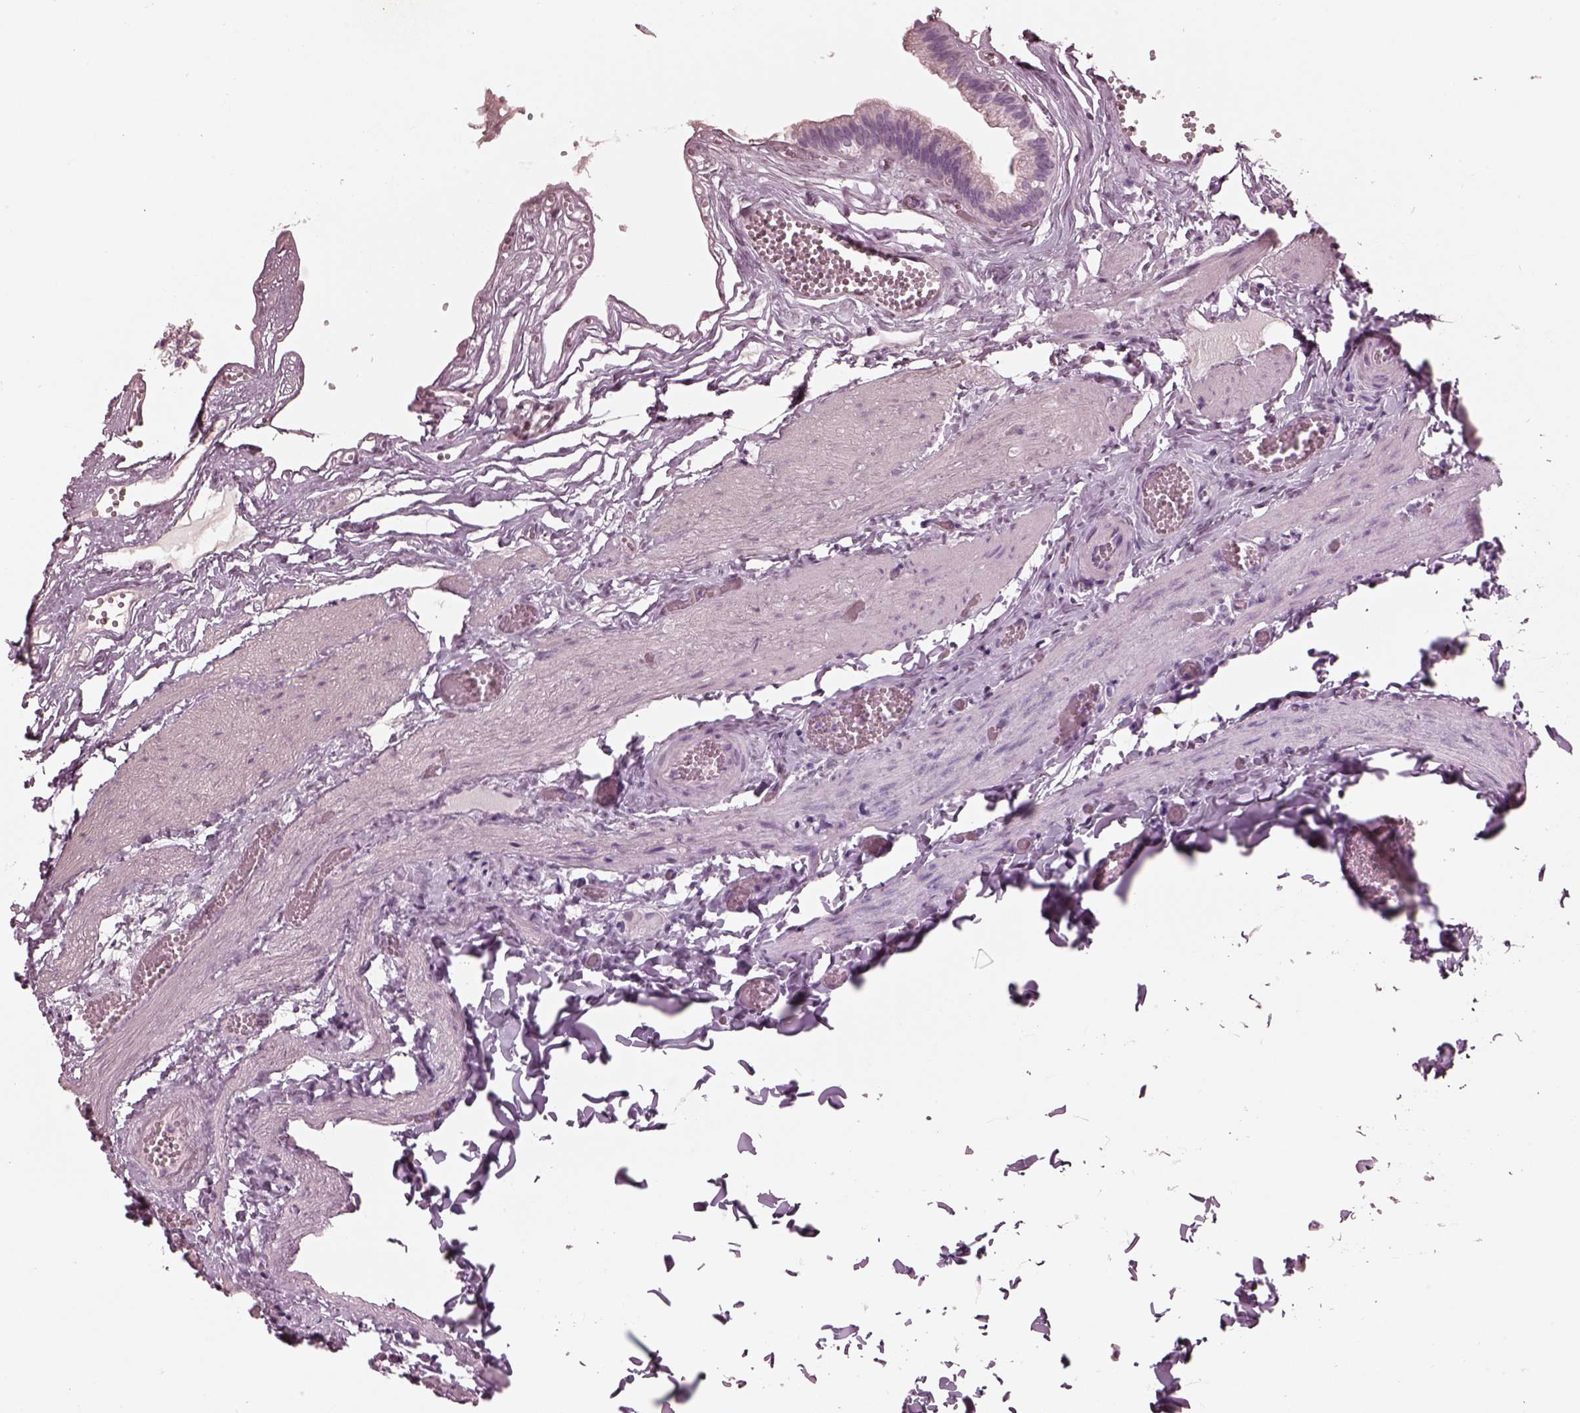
{"staining": {"intensity": "negative", "quantity": "none", "location": "none"}, "tissue": "gallbladder", "cell_type": "Glandular cells", "image_type": "normal", "snomed": [{"axis": "morphology", "description": "Normal tissue, NOS"}, {"axis": "topography", "description": "Gallbladder"}, {"axis": "topography", "description": "Peripheral nerve tissue"}], "caption": "Photomicrograph shows no significant protein positivity in glandular cells of unremarkable gallbladder. (Immunohistochemistry, brightfield microscopy, high magnification).", "gene": "KRTAP24", "patient": {"sex": "male", "age": 17}}